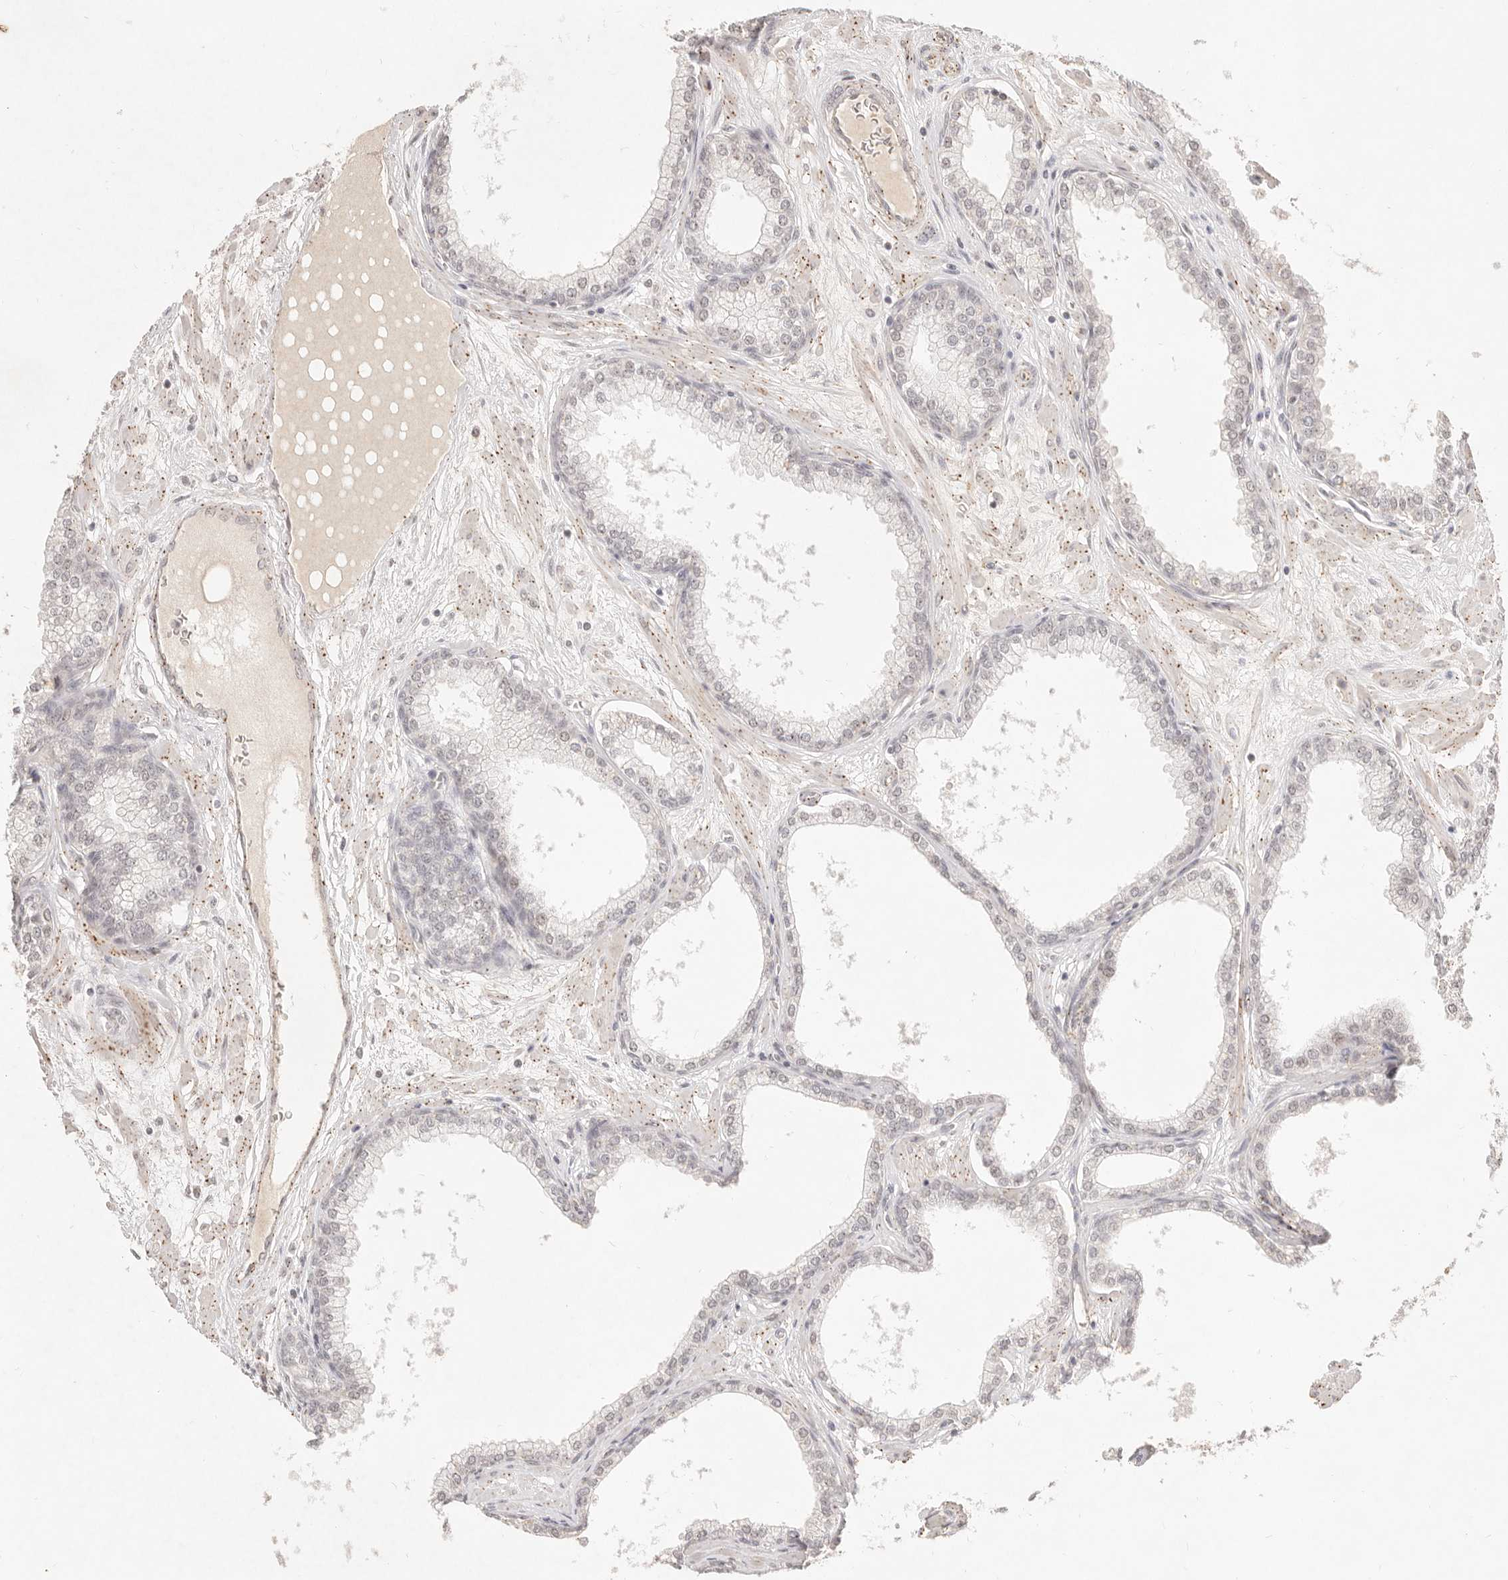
{"staining": {"intensity": "weak", "quantity": "25%-75%", "location": "nuclear"}, "tissue": "prostate", "cell_type": "Glandular cells", "image_type": "normal", "snomed": [{"axis": "morphology", "description": "Normal tissue, NOS"}, {"axis": "morphology", "description": "Urothelial carcinoma, Low grade"}, {"axis": "topography", "description": "Urinary bladder"}, {"axis": "topography", "description": "Prostate"}], "caption": "Normal prostate was stained to show a protein in brown. There is low levels of weak nuclear positivity in approximately 25%-75% of glandular cells. (DAB = brown stain, brightfield microscopy at high magnification).", "gene": "MEP1A", "patient": {"sex": "male", "age": 60}}